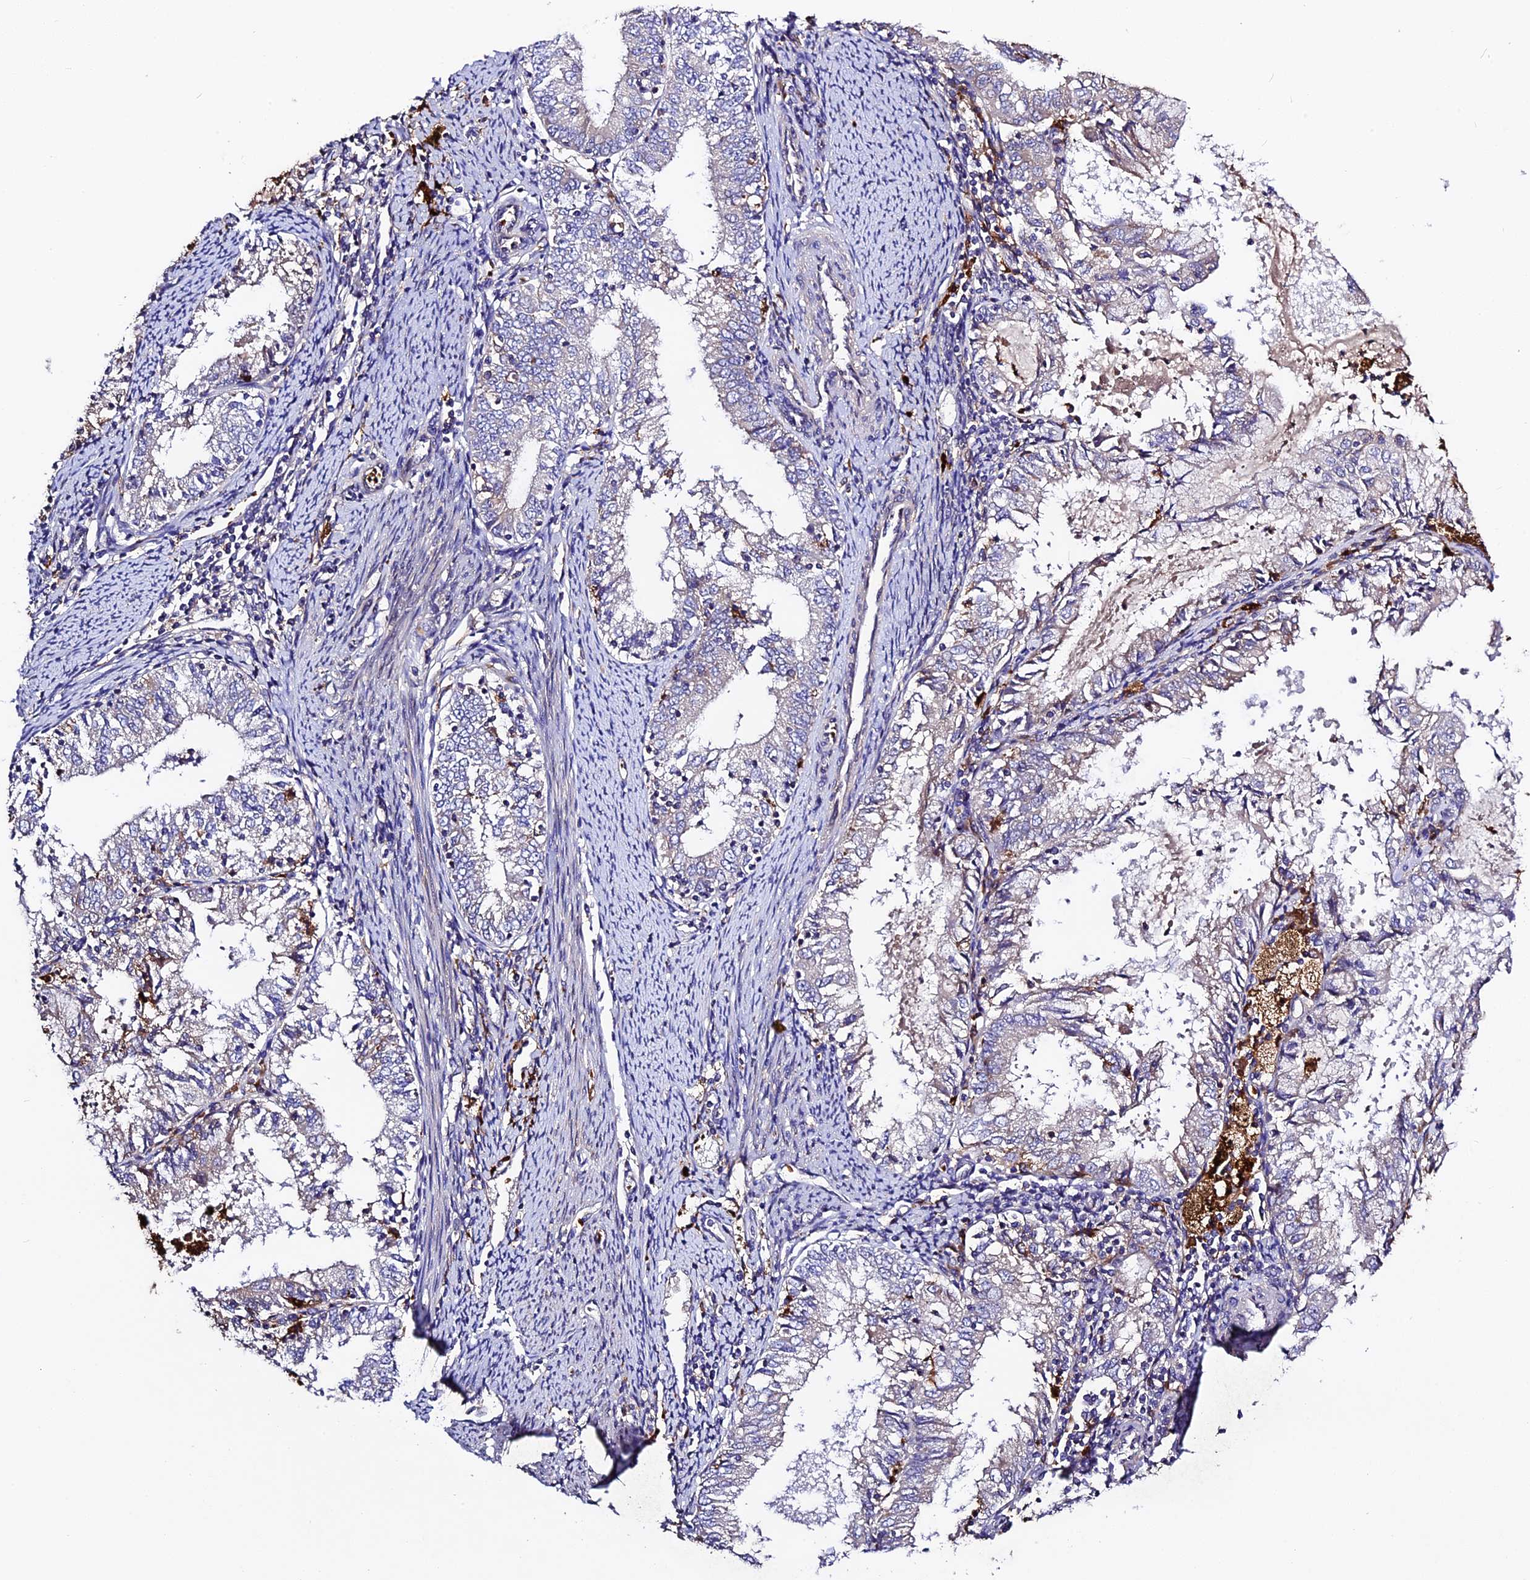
{"staining": {"intensity": "weak", "quantity": "25%-75%", "location": "cytoplasmic/membranous"}, "tissue": "endometrial cancer", "cell_type": "Tumor cells", "image_type": "cancer", "snomed": [{"axis": "morphology", "description": "Adenocarcinoma, NOS"}, {"axis": "topography", "description": "Endometrium"}], "caption": "The micrograph displays staining of adenocarcinoma (endometrial), revealing weak cytoplasmic/membranous protein staining (brown color) within tumor cells.", "gene": "CILP2", "patient": {"sex": "female", "age": 57}}